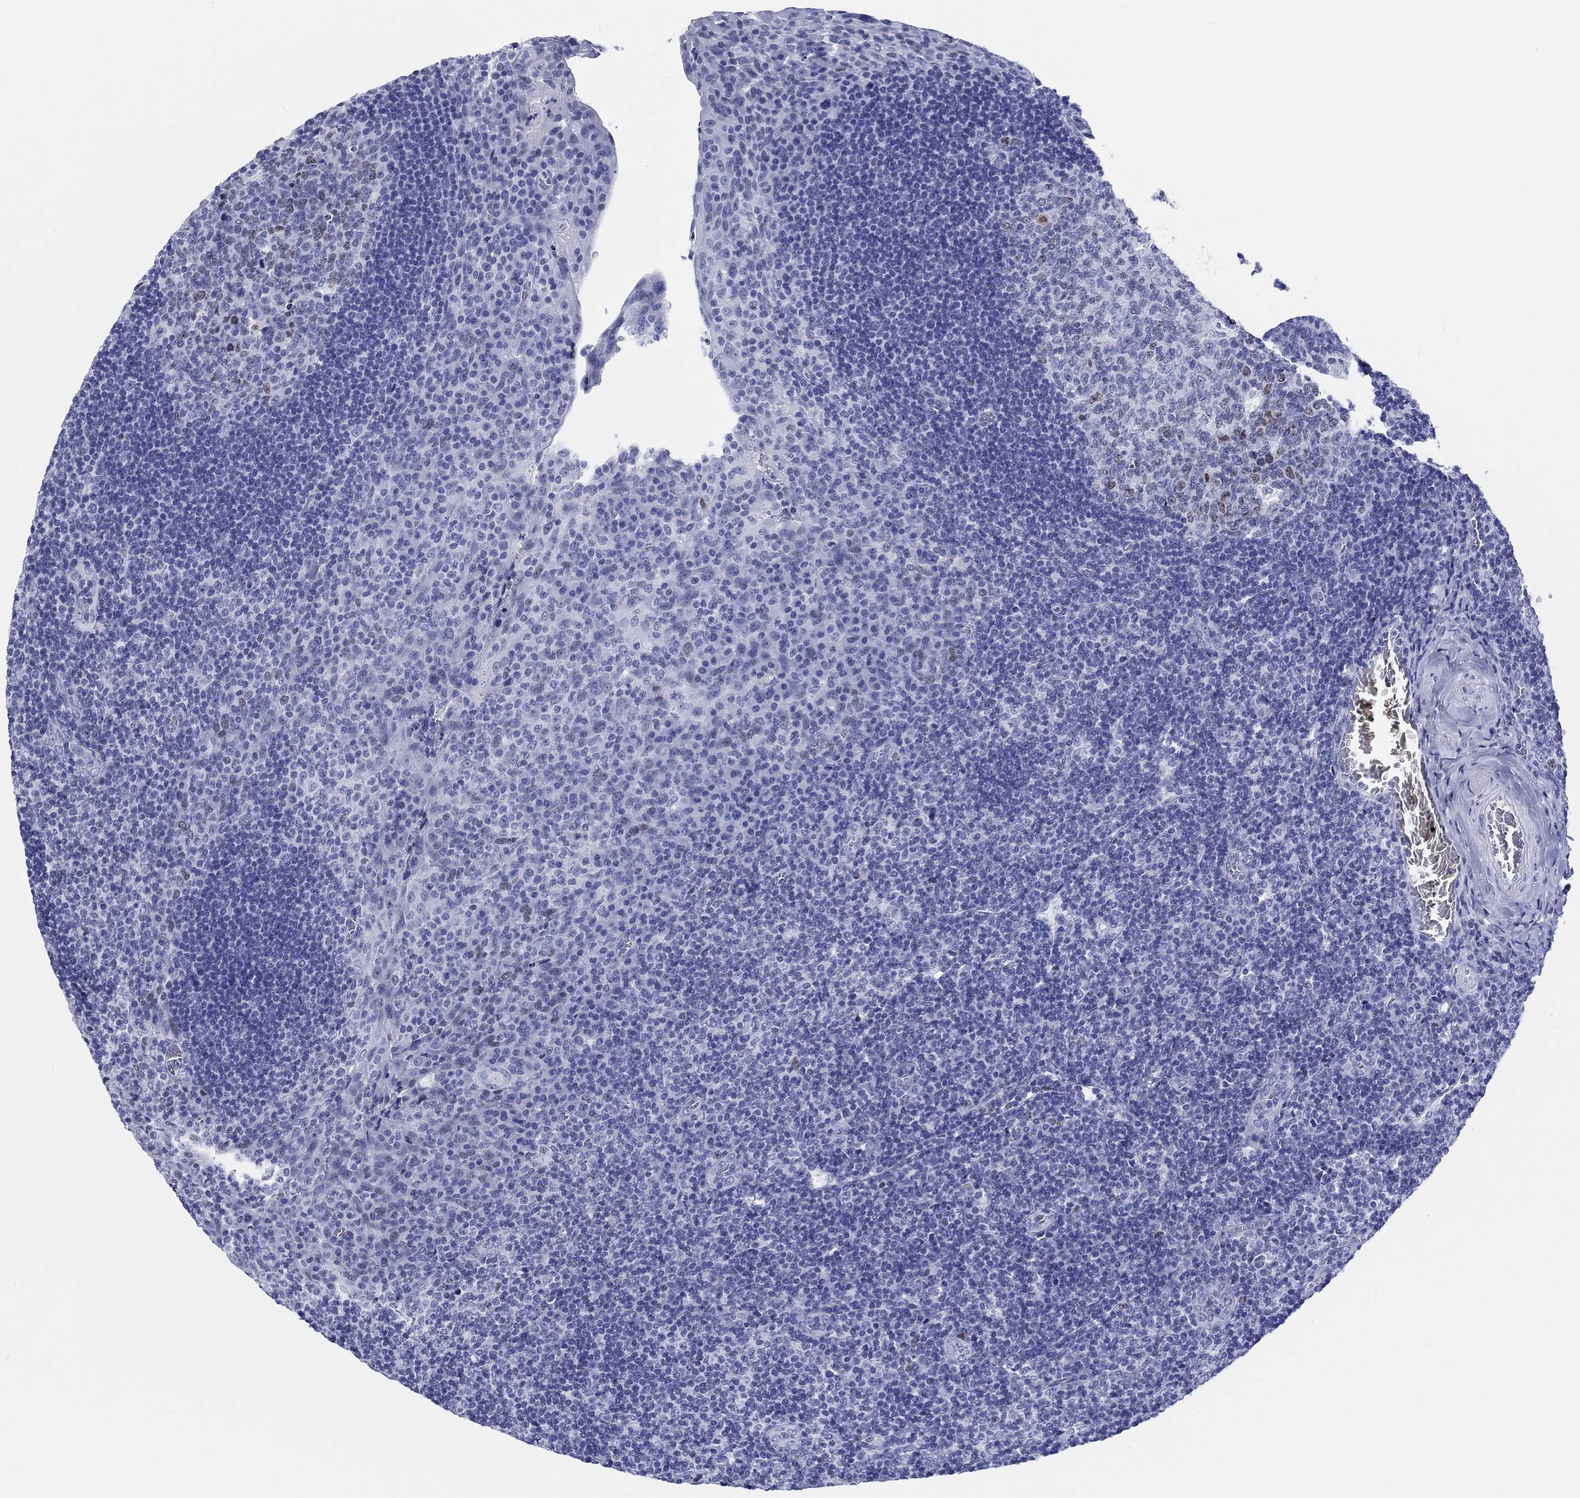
{"staining": {"intensity": "moderate", "quantity": "25%-75%", "location": "nuclear"}, "tissue": "tonsil", "cell_type": "Germinal center cells", "image_type": "normal", "snomed": [{"axis": "morphology", "description": "Normal tissue, NOS"}, {"axis": "topography", "description": "Tonsil"}], "caption": "Tonsil stained with a brown dye exhibits moderate nuclear positive expression in approximately 25%-75% of germinal center cells.", "gene": "H1", "patient": {"sex": "male", "age": 17}}